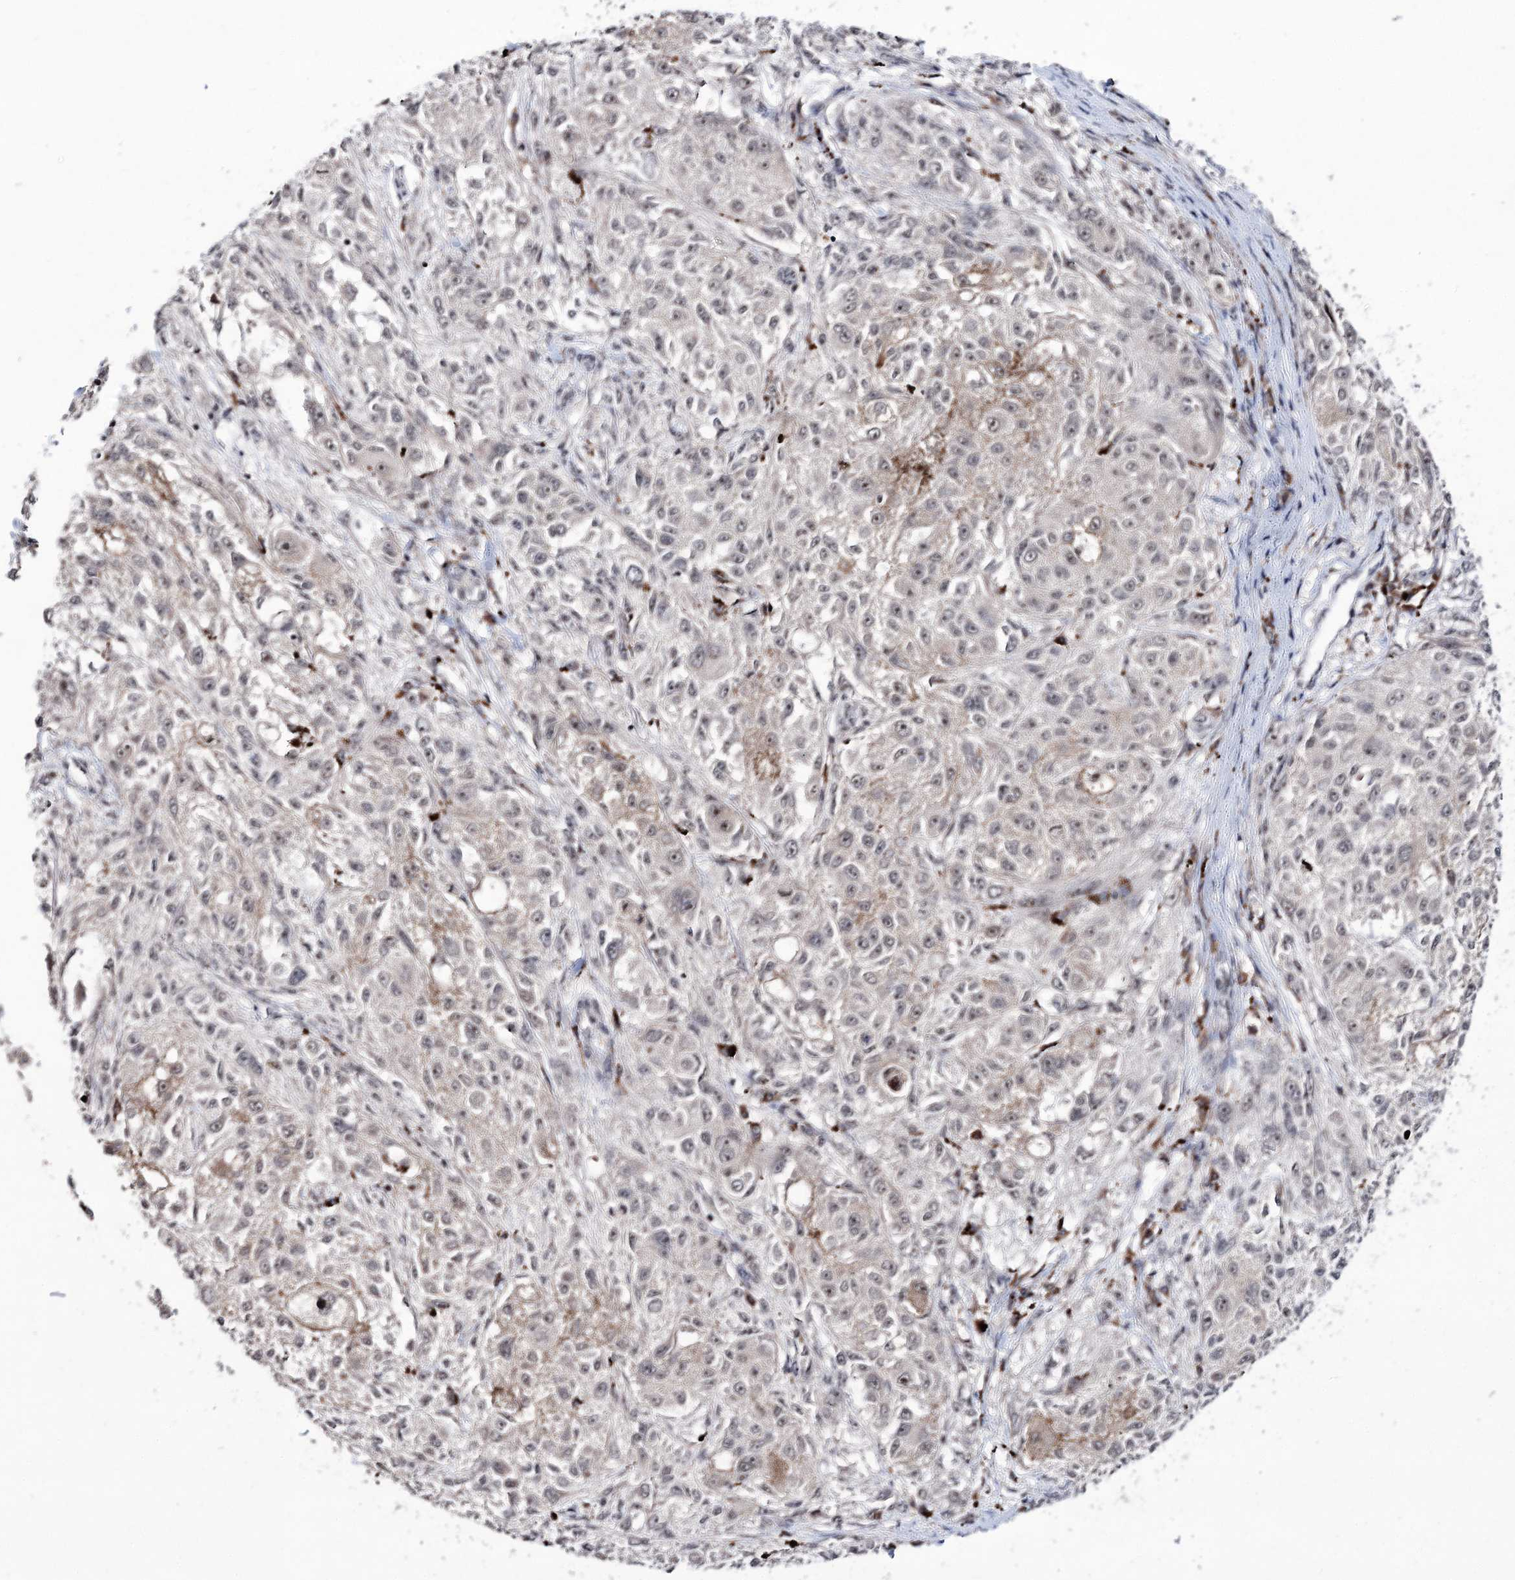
{"staining": {"intensity": "weak", "quantity": "<25%", "location": "nuclear"}, "tissue": "melanoma", "cell_type": "Tumor cells", "image_type": "cancer", "snomed": [{"axis": "morphology", "description": "Necrosis, NOS"}, {"axis": "morphology", "description": "Malignant melanoma, NOS"}, {"axis": "topography", "description": "Skin"}], "caption": "Human melanoma stained for a protein using immunohistochemistry demonstrates no staining in tumor cells.", "gene": "VGLL4", "patient": {"sex": "female", "age": 87}}